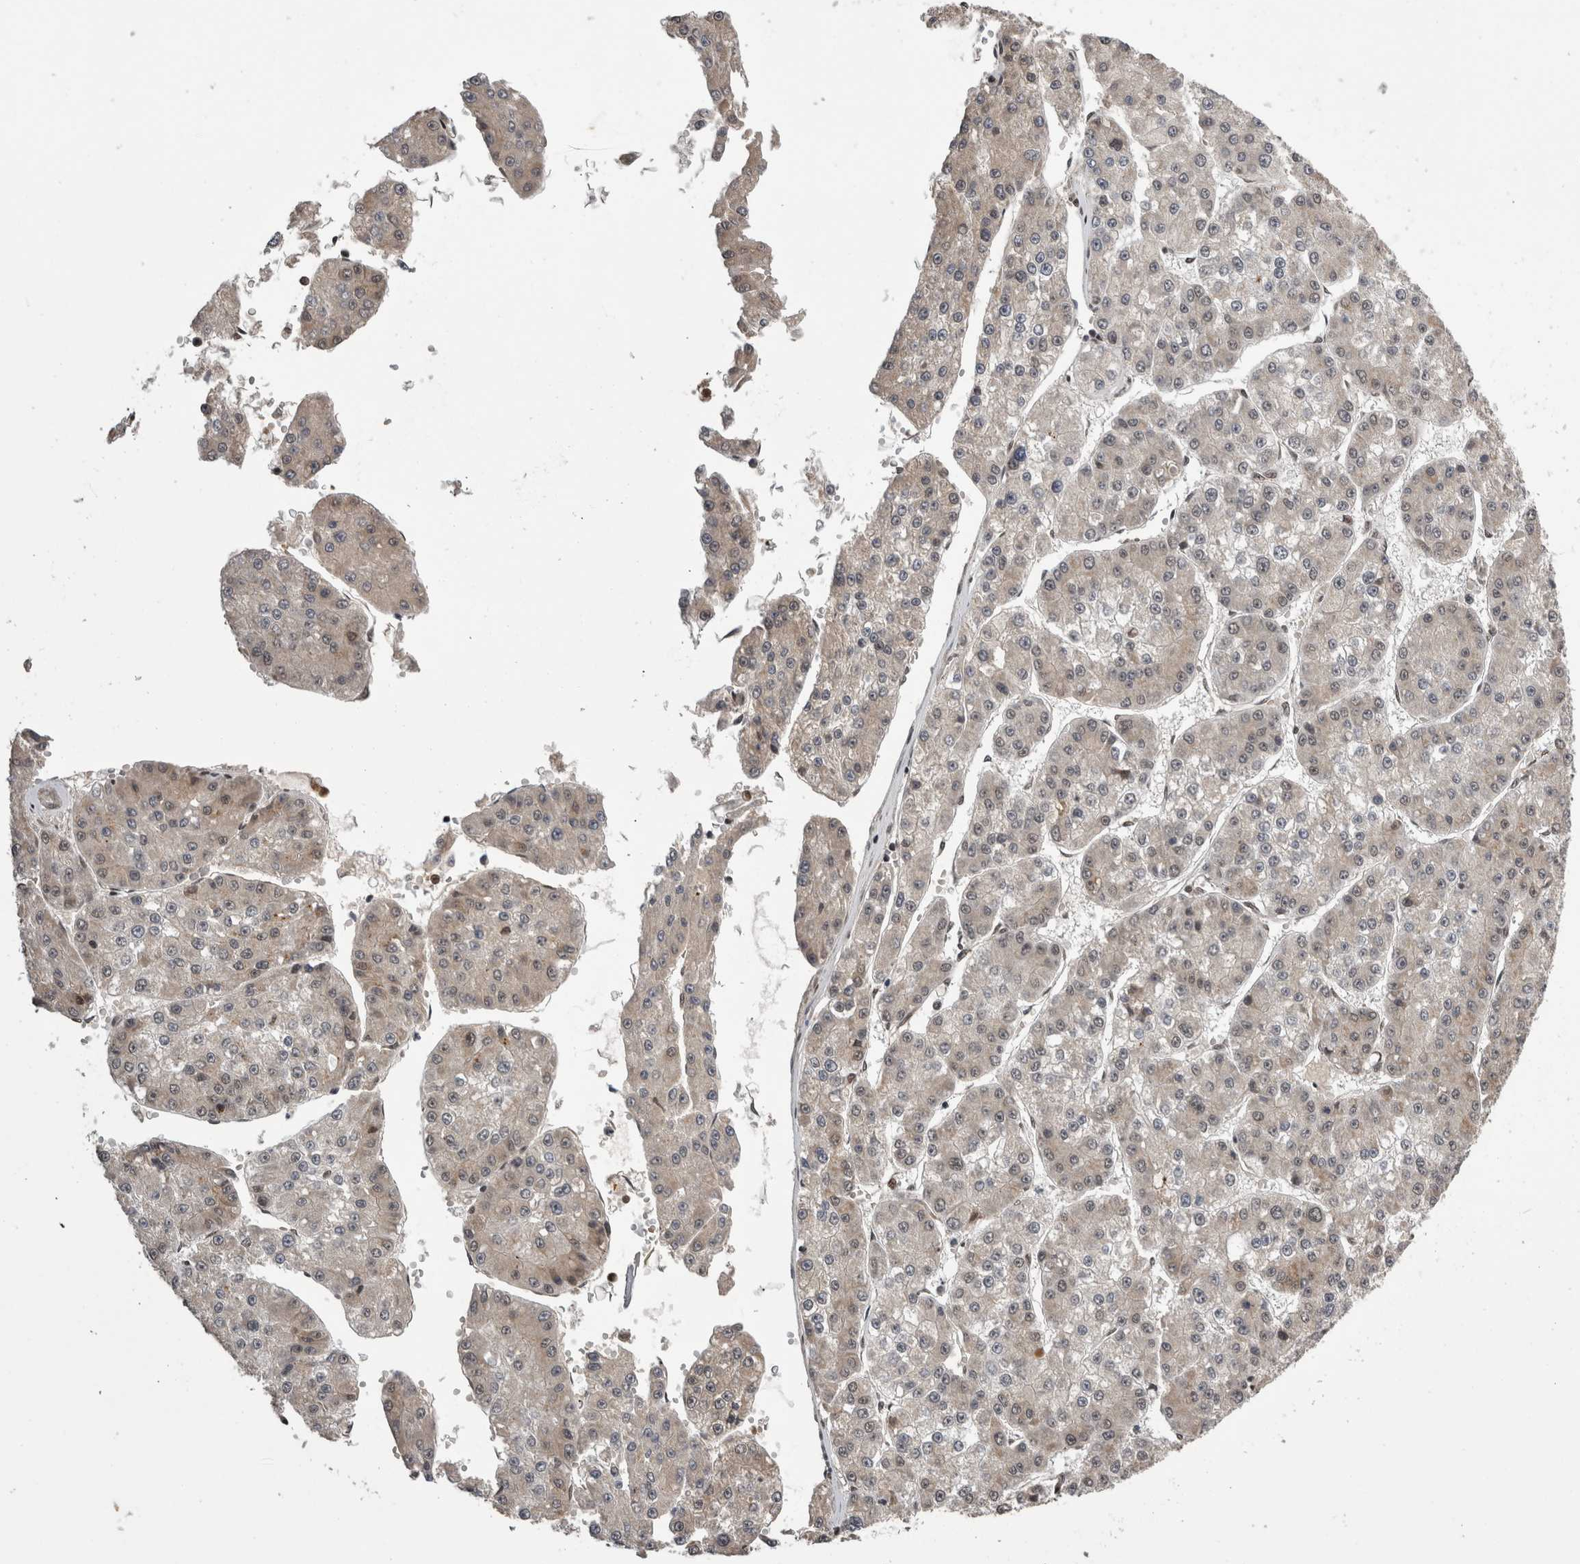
{"staining": {"intensity": "weak", "quantity": "<25%", "location": "nuclear"}, "tissue": "liver cancer", "cell_type": "Tumor cells", "image_type": "cancer", "snomed": [{"axis": "morphology", "description": "Carcinoma, Hepatocellular, NOS"}, {"axis": "topography", "description": "Liver"}], "caption": "Immunohistochemical staining of liver cancer (hepatocellular carcinoma) demonstrates no significant expression in tumor cells.", "gene": "CPSF2", "patient": {"sex": "female", "age": 73}}